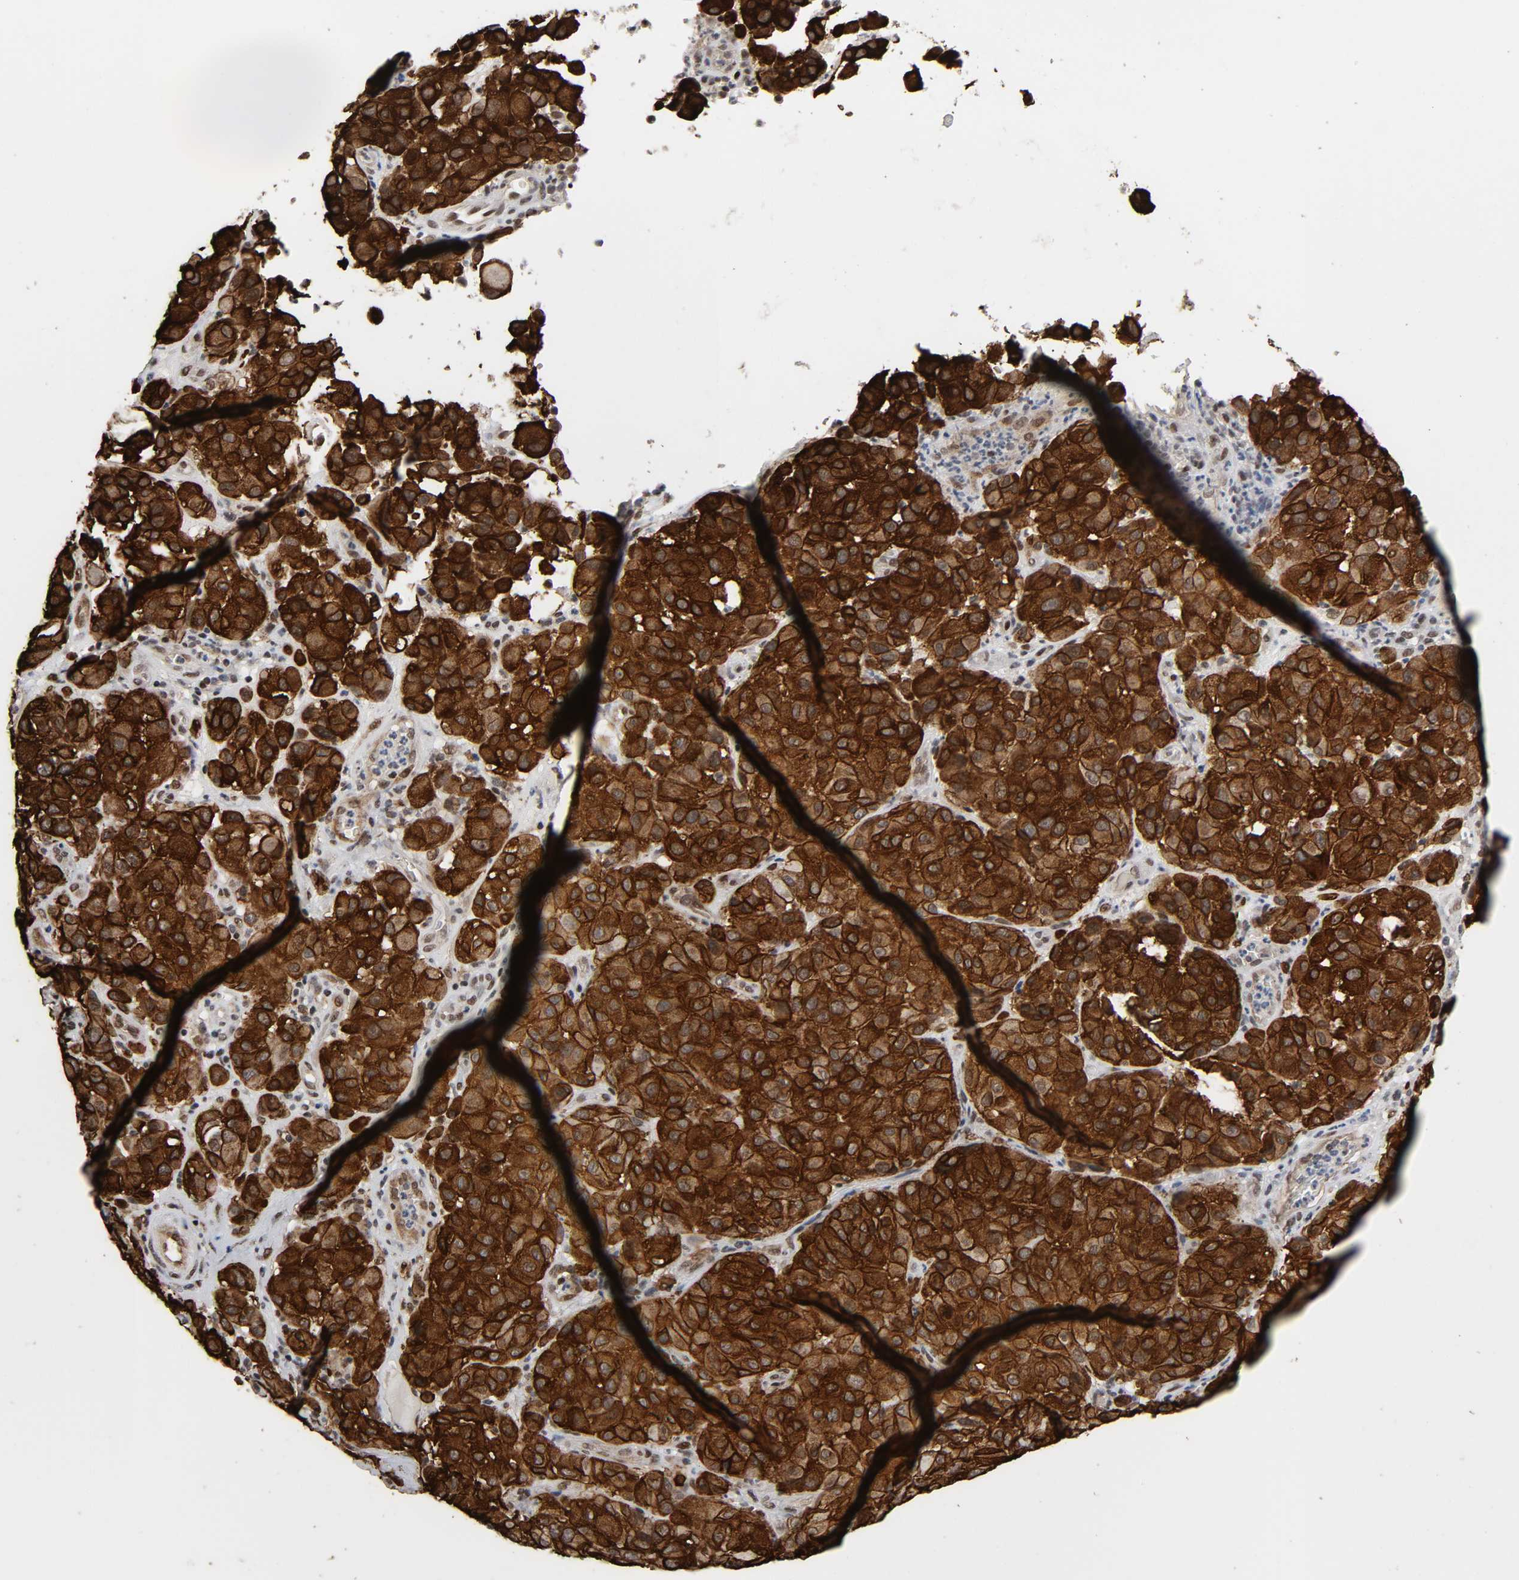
{"staining": {"intensity": "strong", "quantity": ">75%", "location": "cytoplasmic/membranous"}, "tissue": "melanoma", "cell_type": "Tumor cells", "image_type": "cancer", "snomed": [{"axis": "morphology", "description": "Malignant melanoma, NOS"}, {"axis": "topography", "description": "Skin"}], "caption": "IHC of melanoma shows high levels of strong cytoplasmic/membranous expression in approximately >75% of tumor cells.", "gene": "AHNAK2", "patient": {"sex": "female", "age": 21}}